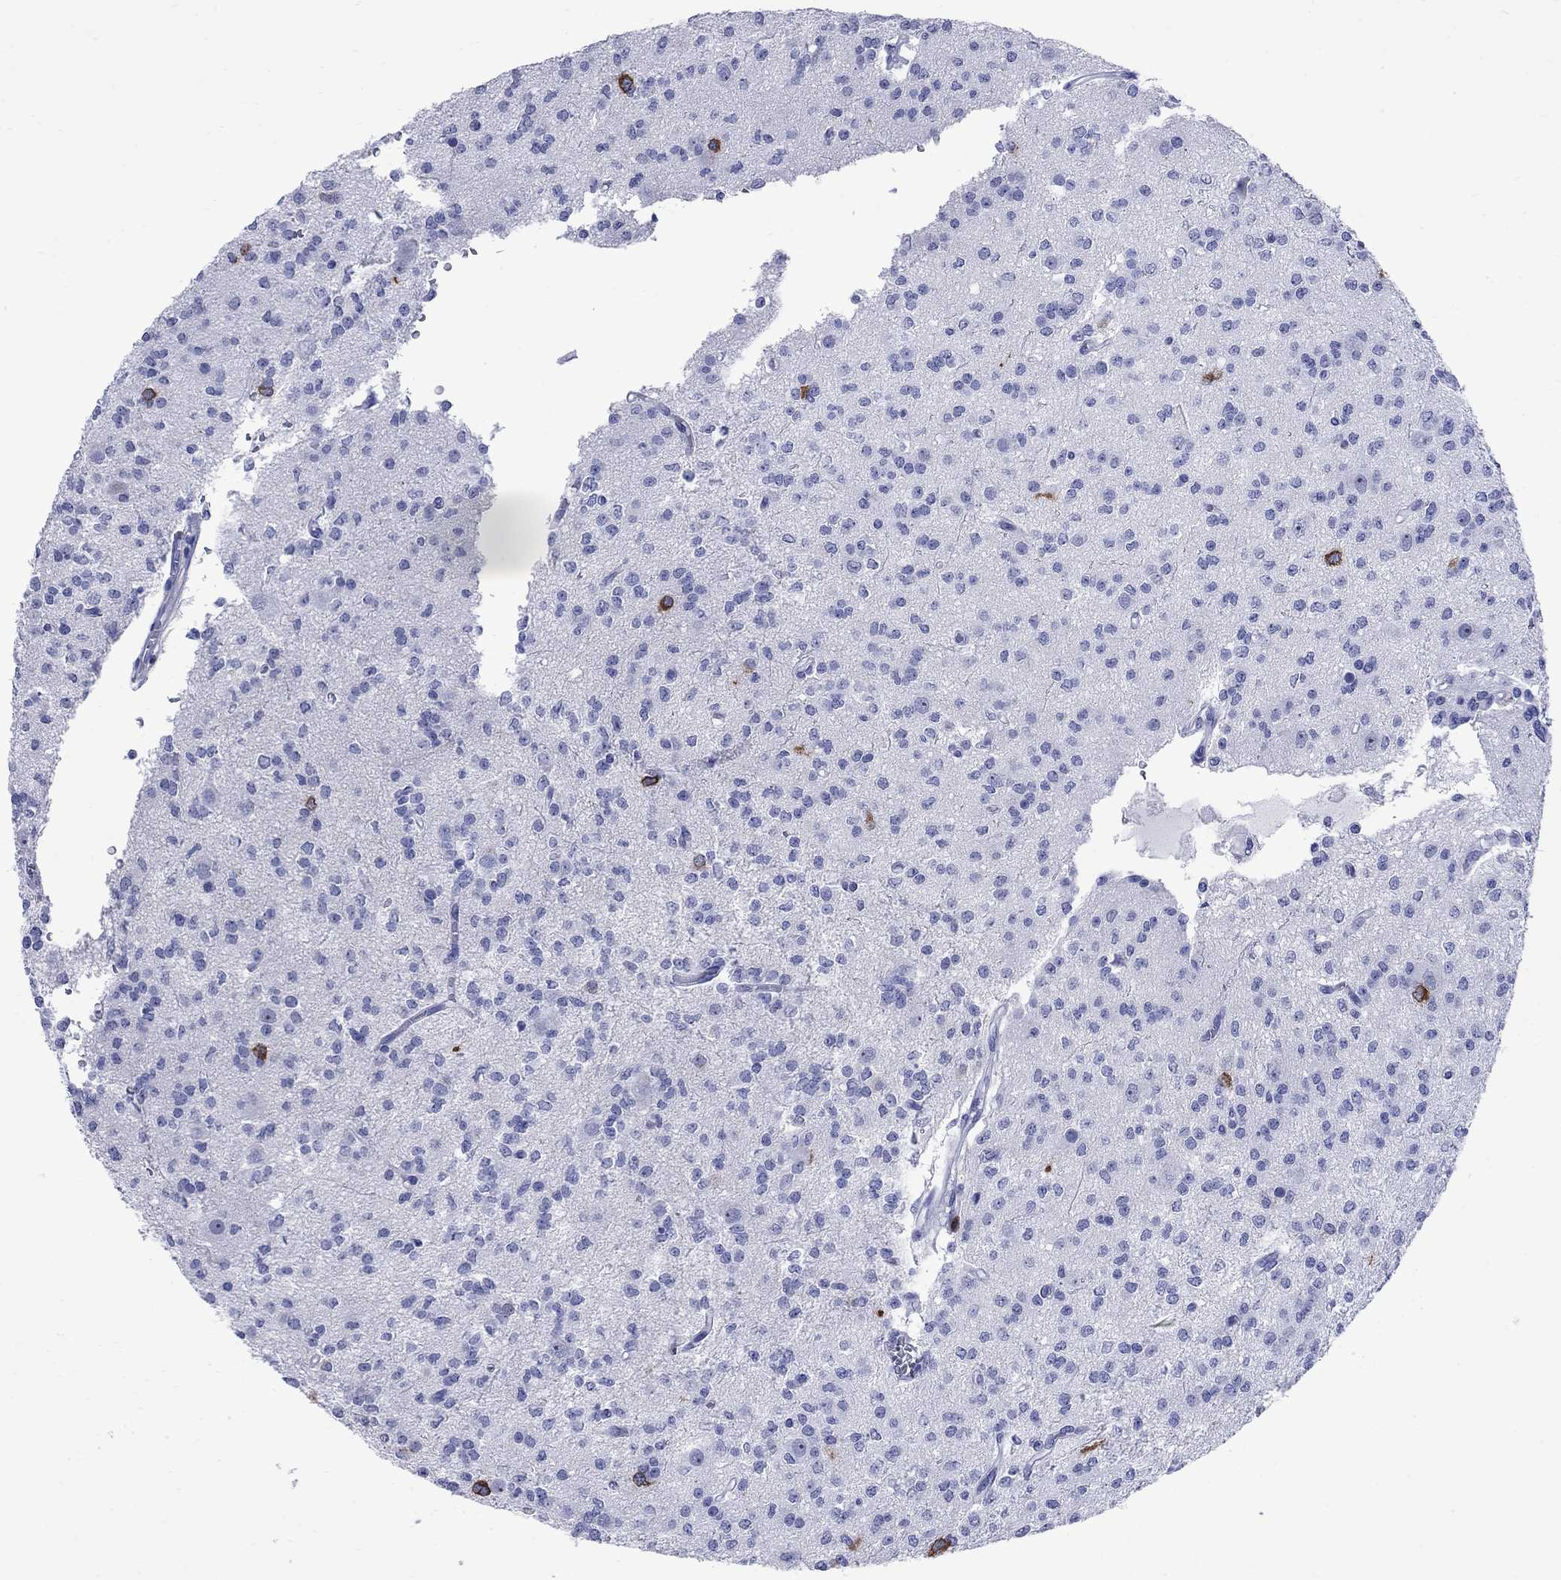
{"staining": {"intensity": "negative", "quantity": "none", "location": "none"}, "tissue": "glioma", "cell_type": "Tumor cells", "image_type": "cancer", "snomed": [{"axis": "morphology", "description": "Glioma, malignant, Low grade"}, {"axis": "topography", "description": "Brain"}], "caption": "Glioma was stained to show a protein in brown. There is no significant expression in tumor cells.", "gene": "TACC3", "patient": {"sex": "male", "age": 27}}